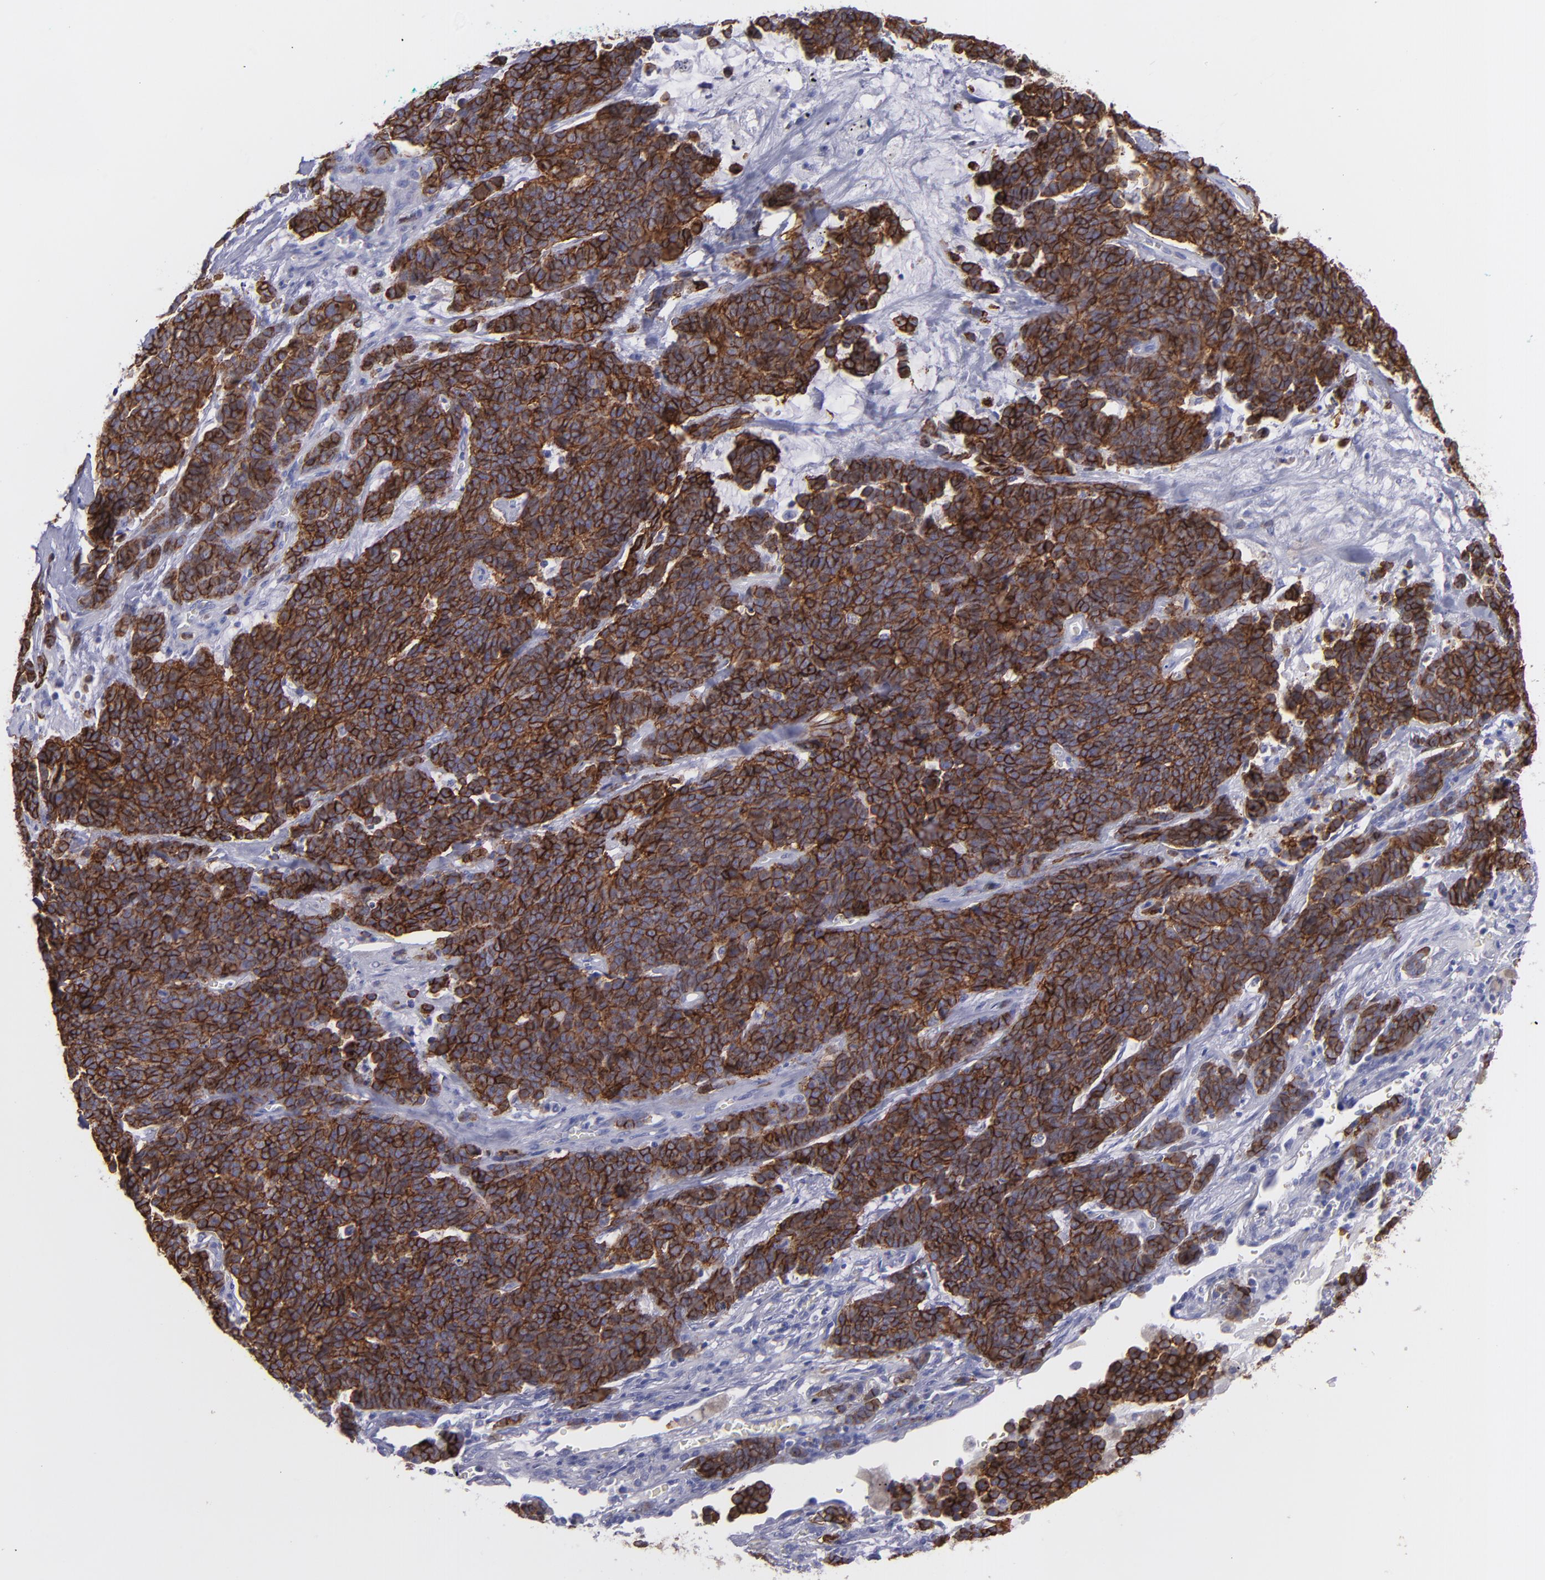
{"staining": {"intensity": "strong", "quantity": ">75%", "location": "cytoplasmic/membranous"}, "tissue": "lung cancer", "cell_type": "Tumor cells", "image_type": "cancer", "snomed": [{"axis": "morphology", "description": "Neoplasm, malignant, NOS"}, {"axis": "topography", "description": "Lung"}], "caption": "Immunohistochemical staining of human lung cancer displays strong cytoplasmic/membranous protein staining in approximately >75% of tumor cells.", "gene": "SNAP25", "patient": {"sex": "female", "age": 58}}